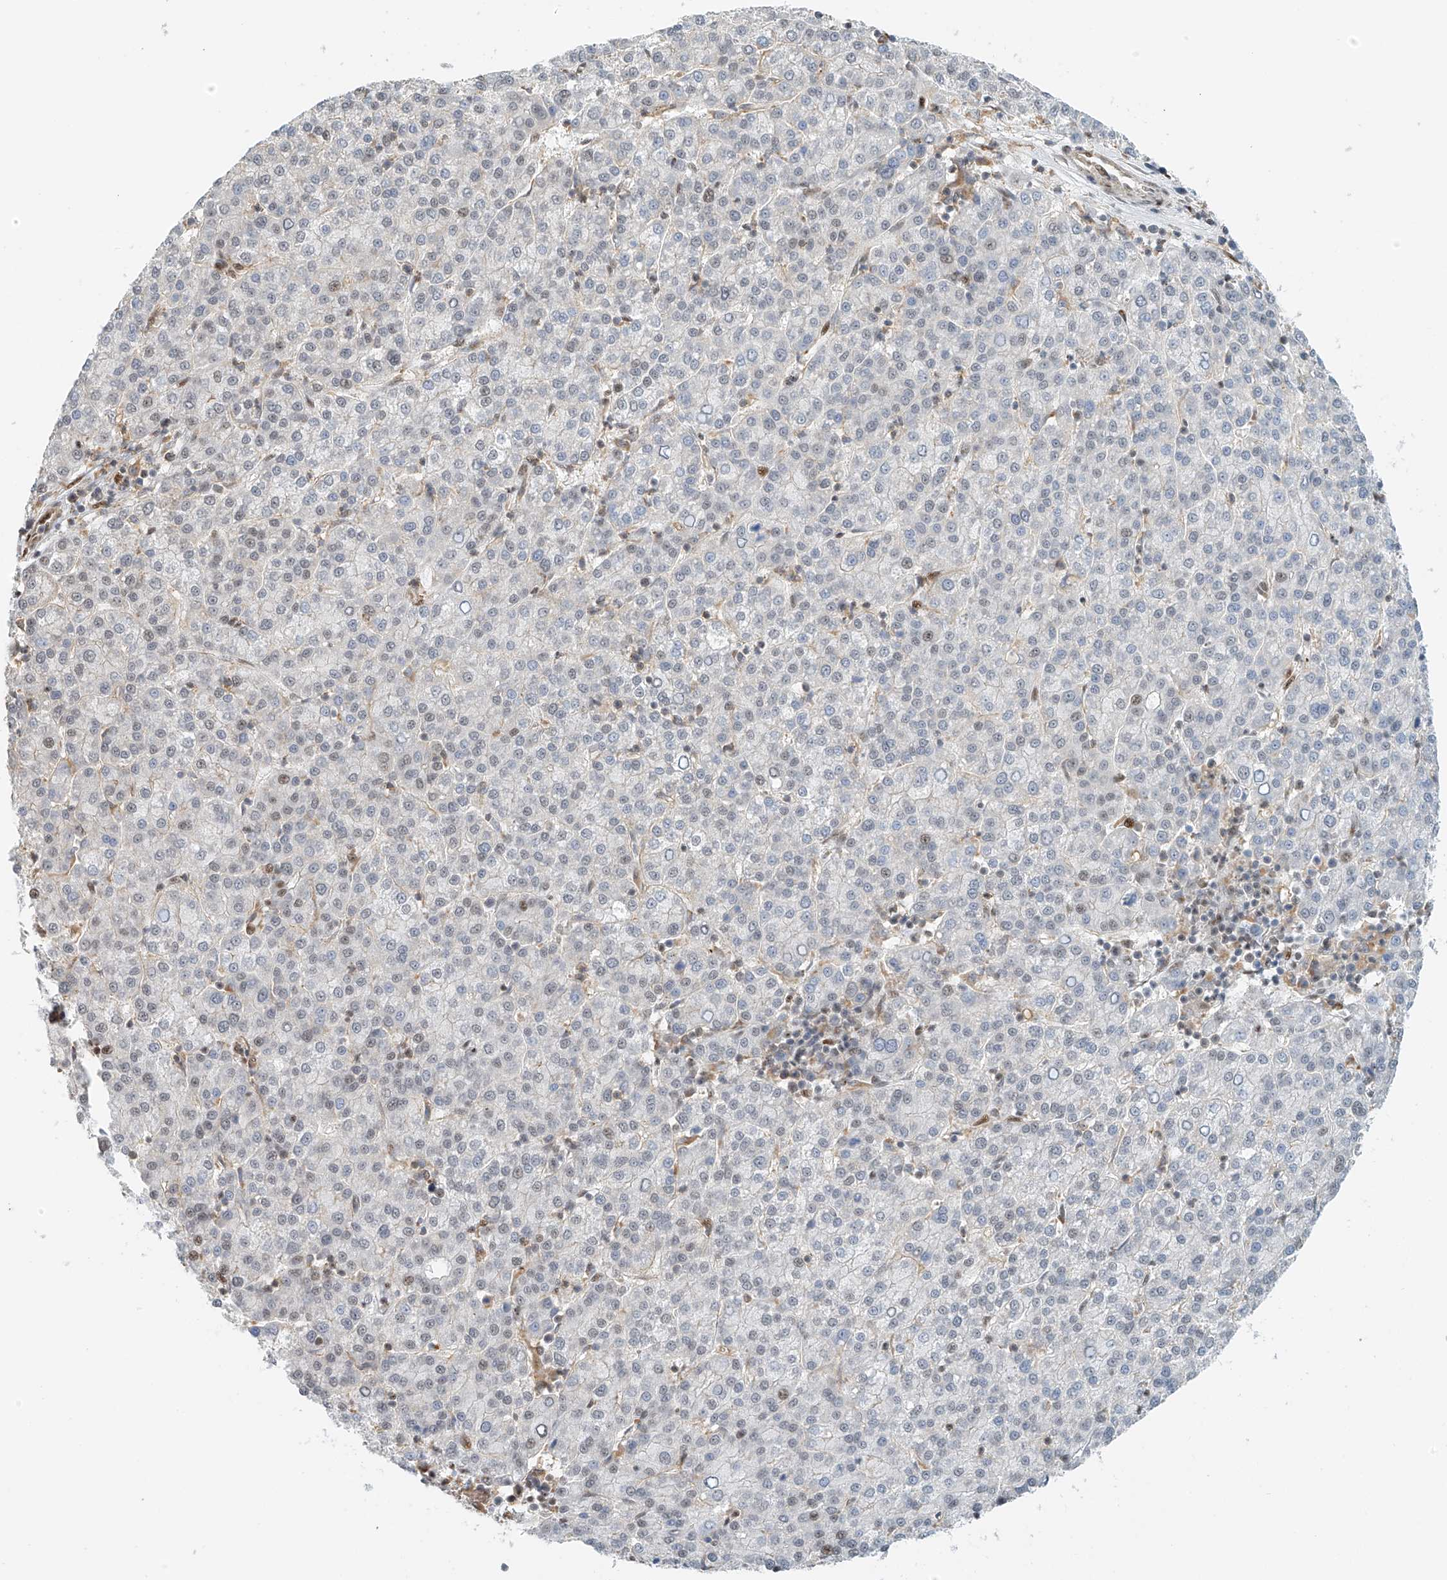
{"staining": {"intensity": "negative", "quantity": "none", "location": "none"}, "tissue": "liver cancer", "cell_type": "Tumor cells", "image_type": "cancer", "snomed": [{"axis": "morphology", "description": "Carcinoma, Hepatocellular, NOS"}, {"axis": "topography", "description": "Liver"}], "caption": "Immunohistochemistry (IHC) image of human hepatocellular carcinoma (liver) stained for a protein (brown), which exhibits no staining in tumor cells.", "gene": "ZNF514", "patient": {"sex": "female", "age": 58}}